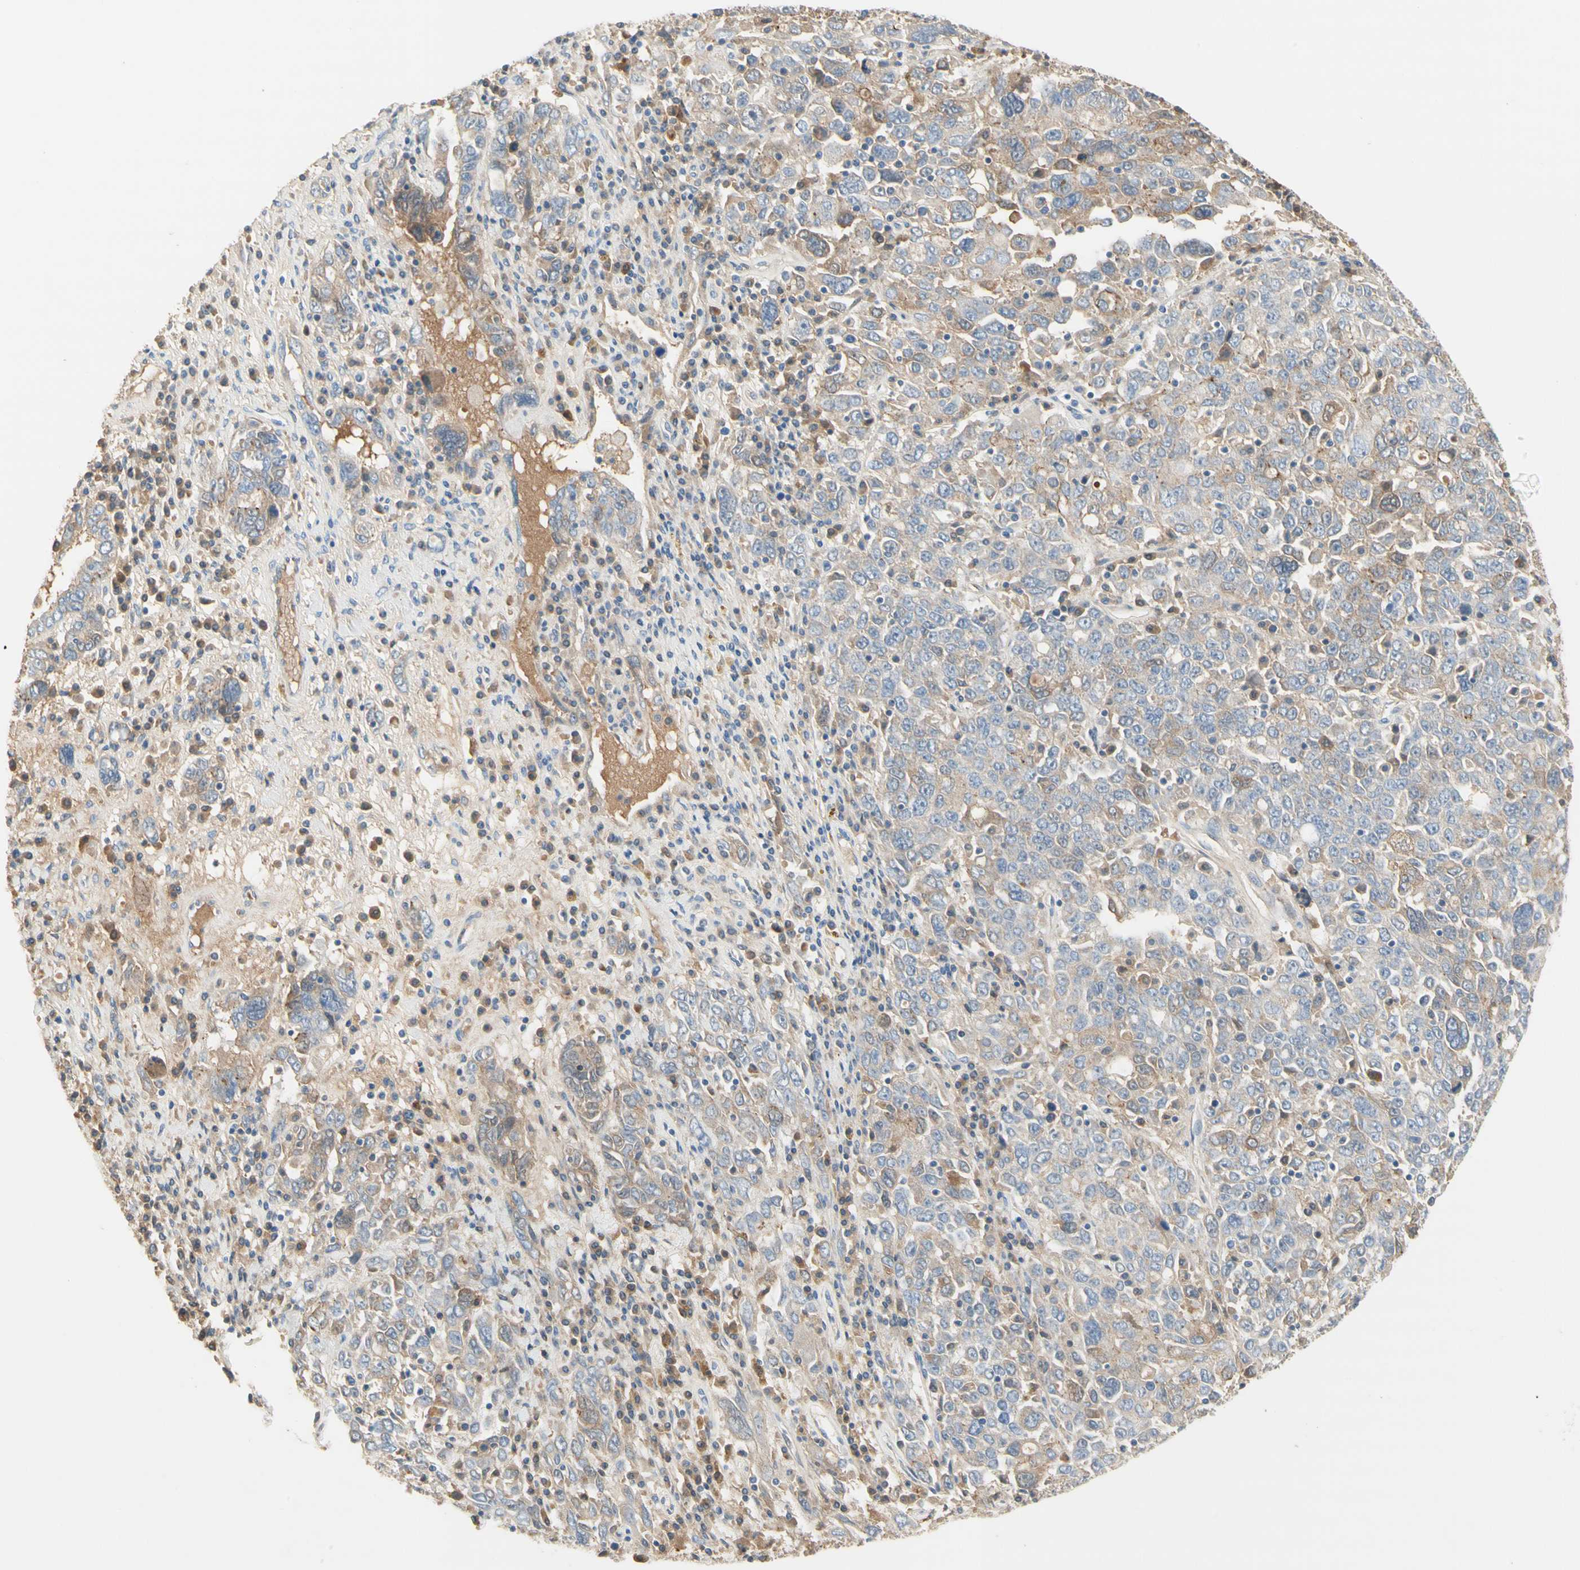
{"staining": {"intensity": "weak", "quantity": "25%-75%", "location": "cytoplasmic/membranous"}, "tissue": "ovarian cancer", "cell_type": "Tumor cells", "image_type": "cancer", "snomed": [{"axis": "morphology", "description": "Carcinoma, endometroid"}, {"axis": "topography", "description": "Ovary"}], "caption": "Immunohistochemistry (IHC) (DAB (3,3'-diaminobenzidine)) staining of human endometroid carcinoma (ovarian) demonstrates weak cytoplasmic/membranous protein positivity in about 25%-75% of tumor cells. Using DAB (3,3'-diaminobenzidine) (brown) and hematoxylin (blue) stains, captured at high magnification using brightfield microscopy.", "gene": "NECTIN4", "patient": {"sex": "female", "age": 62}}